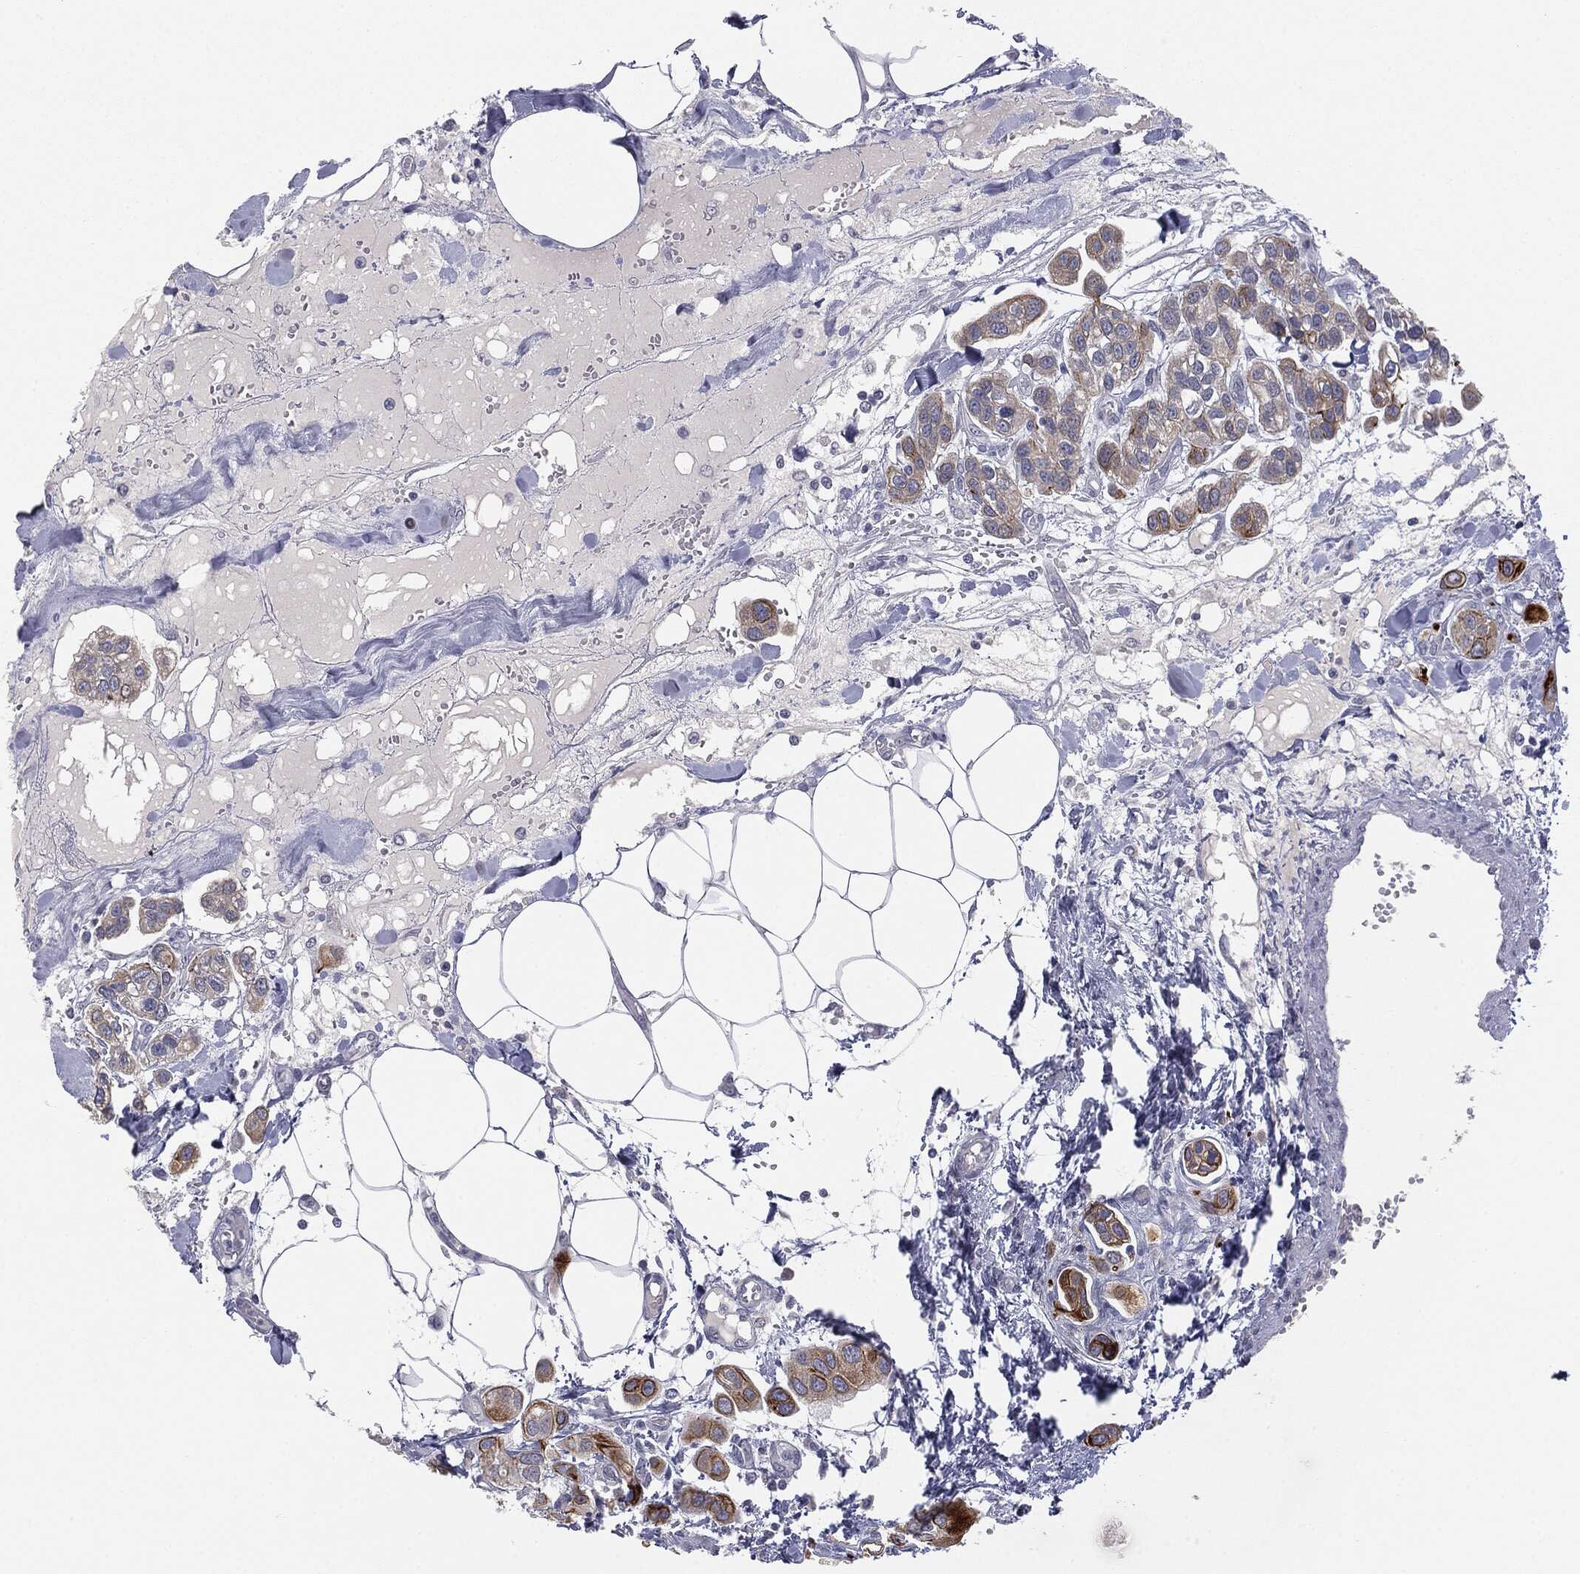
{"staining": {"intensity": "strong", "quantity": "<25%", "location": "cytoplasmic/membranous"}, "tissue": "urothelial cancer", "cell_type": "Tumor cells", "image_type": "cancer", "snomed": [{"axis": "morphology", "description": "Urothelial carcinoma, High grade"}, {"axis": "topography", "description": "Urinary bladder"}], "caption": "Immunohistochemistry (IHC) photomicrograph of neoplastic tissue: human urothelial cancer stained using immunohistochemistry (IHC) displays medium levels of strong protein expression localized specifically in the cytoplasmic/membranous of tumor cells, appearing as a cytoplasmic/membranous brown color.", "gene": "MUC1", "patient": {"sex": "male", "age": 67}}